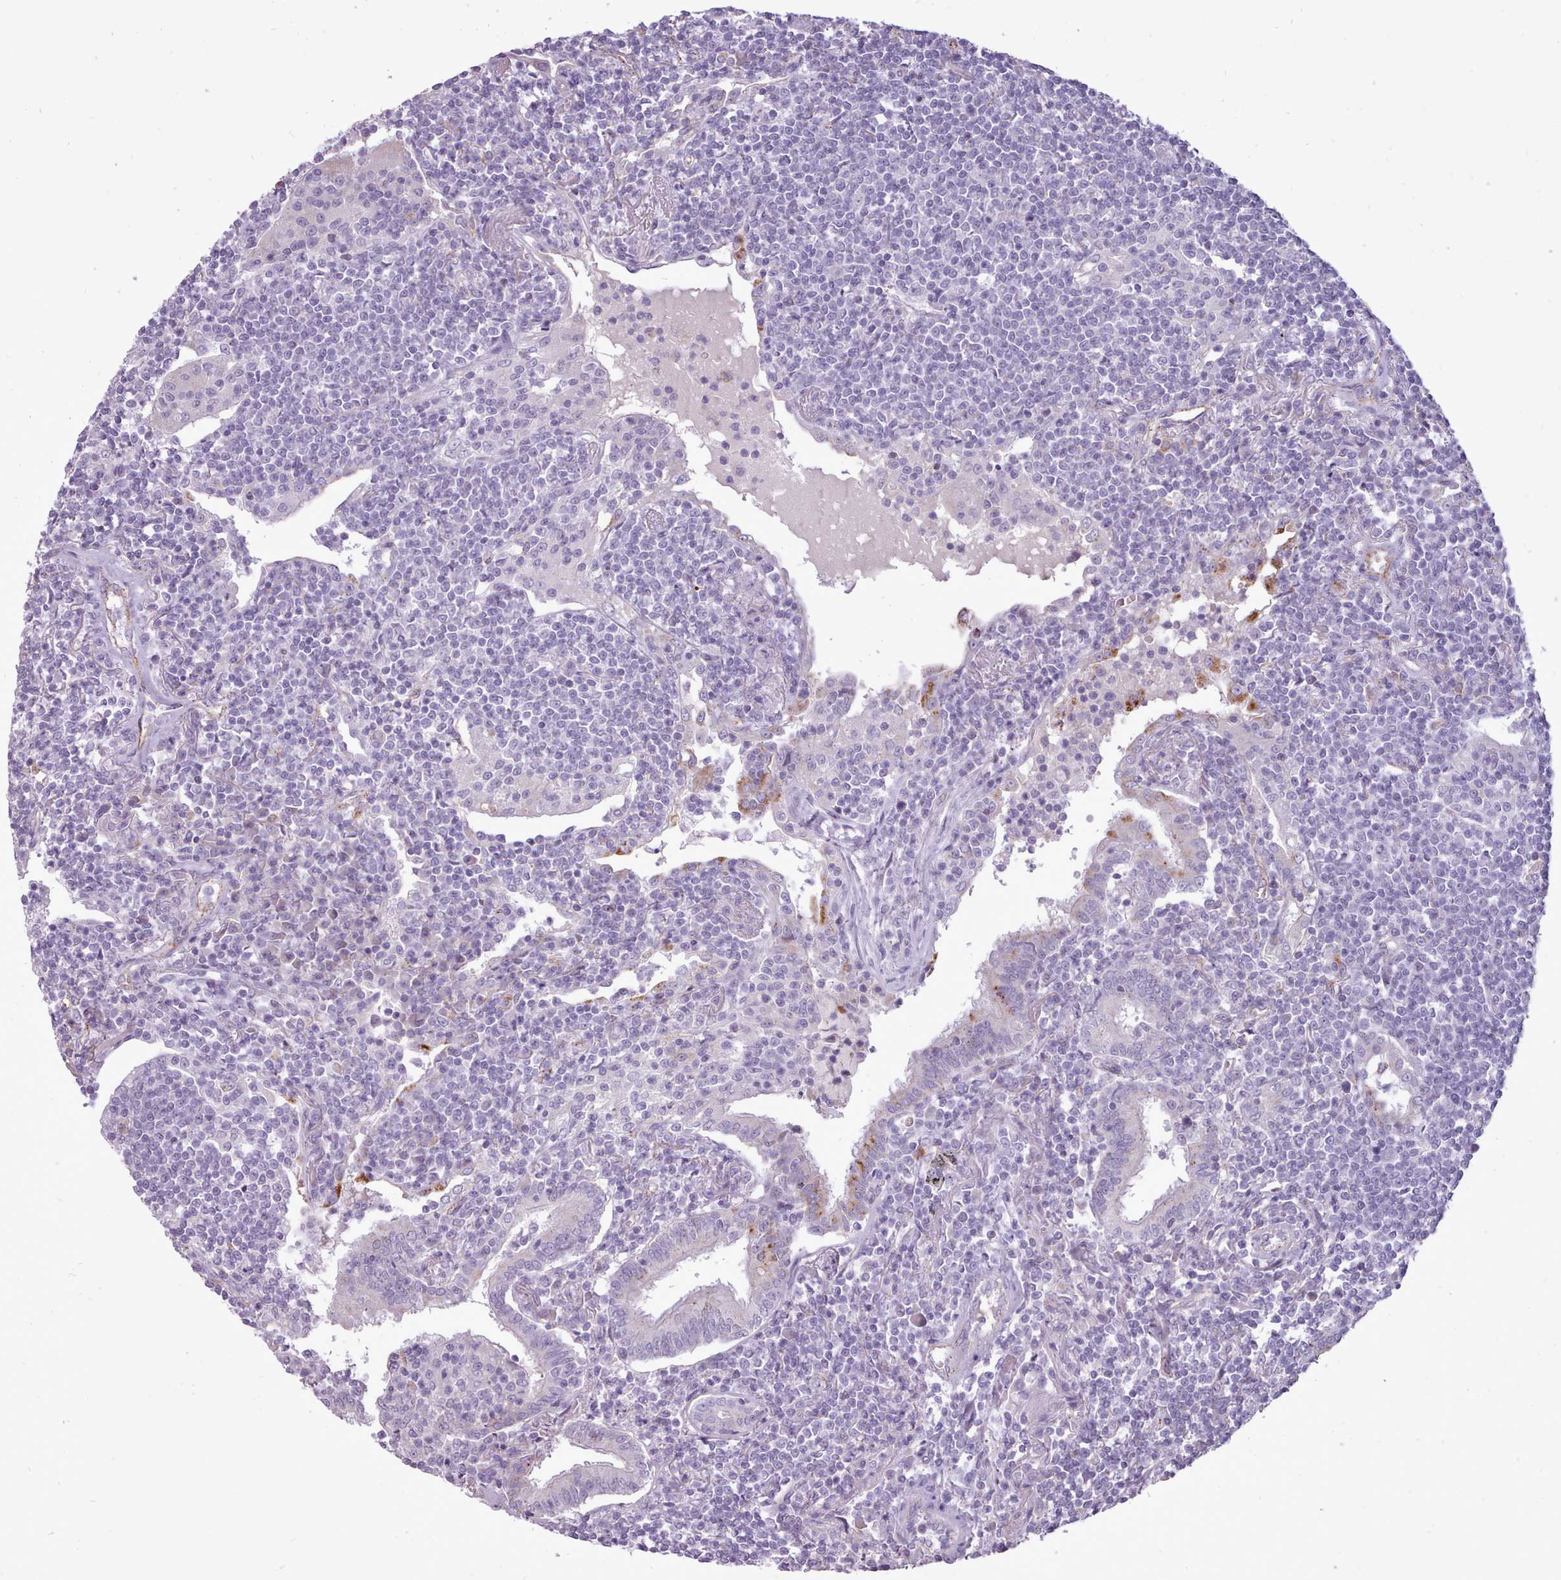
{"staining": {"intensity": "negative", "quantity": "none", "location": "none"}, "tissue": "lymphoma", "cell_type": "Tumor cells", "image_type": "cancer", "snomed": [{"axis": "morphology", "description": "Malignant lymphoma, non-Hodgkin's type, Low grade"}, {"axis": "topography", "description": "Lung"}], "caption": "Image shows no protein positivity in tumor cells of malignant lymphoma, non-Hodgkin's type (low-grade) tissue.", "gene": "ATRAID", "patient": {"sex": "female", "age": 71}}